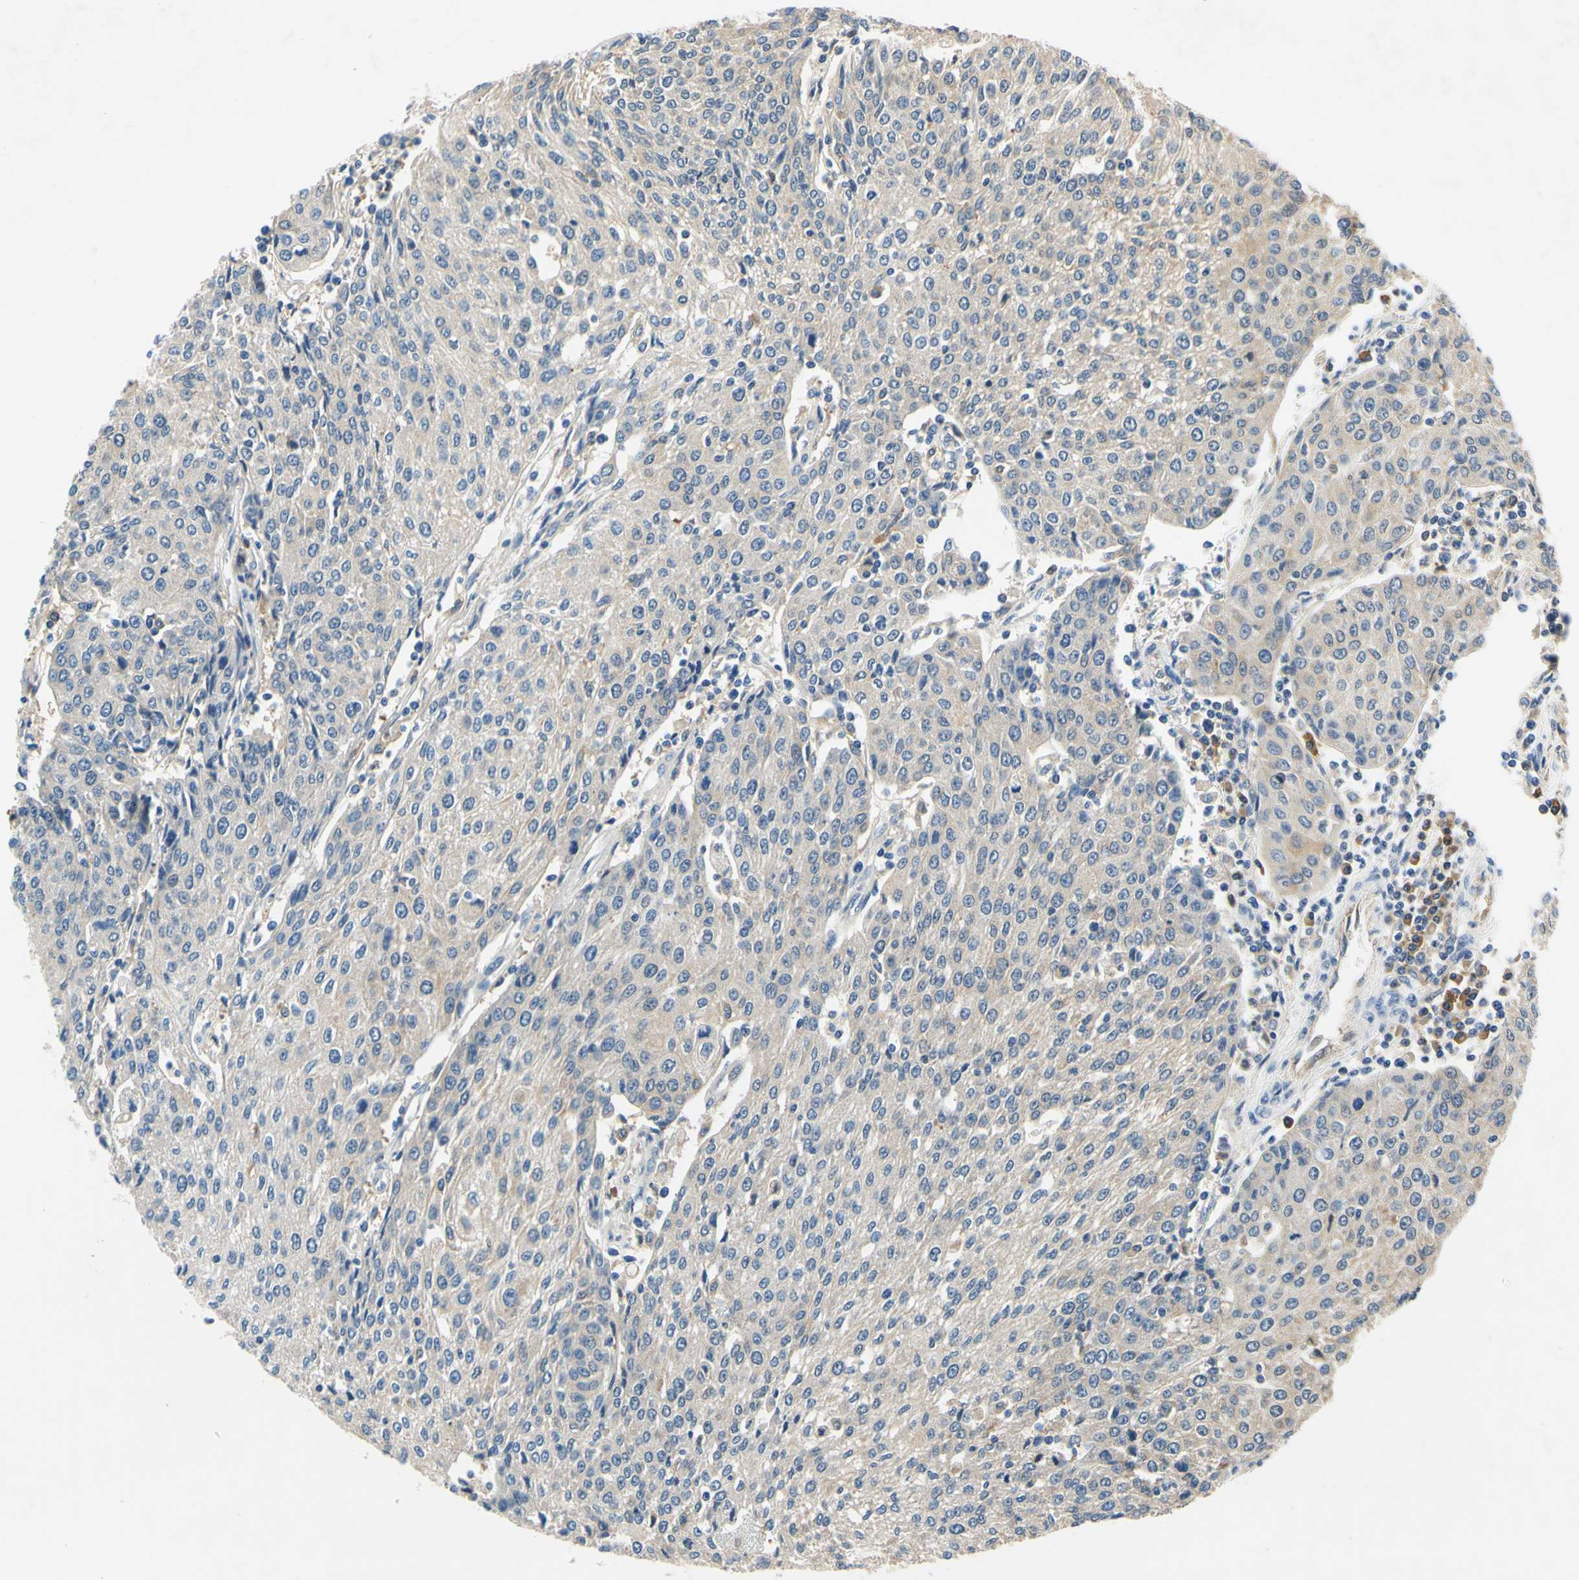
{"staining": {"intensity": "weak", "quantity": "25%-75%", "location": "cytoplasmic/membranous"}, "tissue": "urothelial cancer", "cell_type": "Tumor cells", "image_type": "cancer", "snomed": [{"axis": "morphology", "description": "Urothelial carcinoma, High grade"}, {"axis": "topography", "description": "Urinary bladder"}], "caption": "High-grade urothelial carcinoma stained for a protein exhibits weak cytoplasmic/membranous positivity in tumor cells.", "gene": "PLA2G4A", "patient": {"sex": "female", "age": 85}}